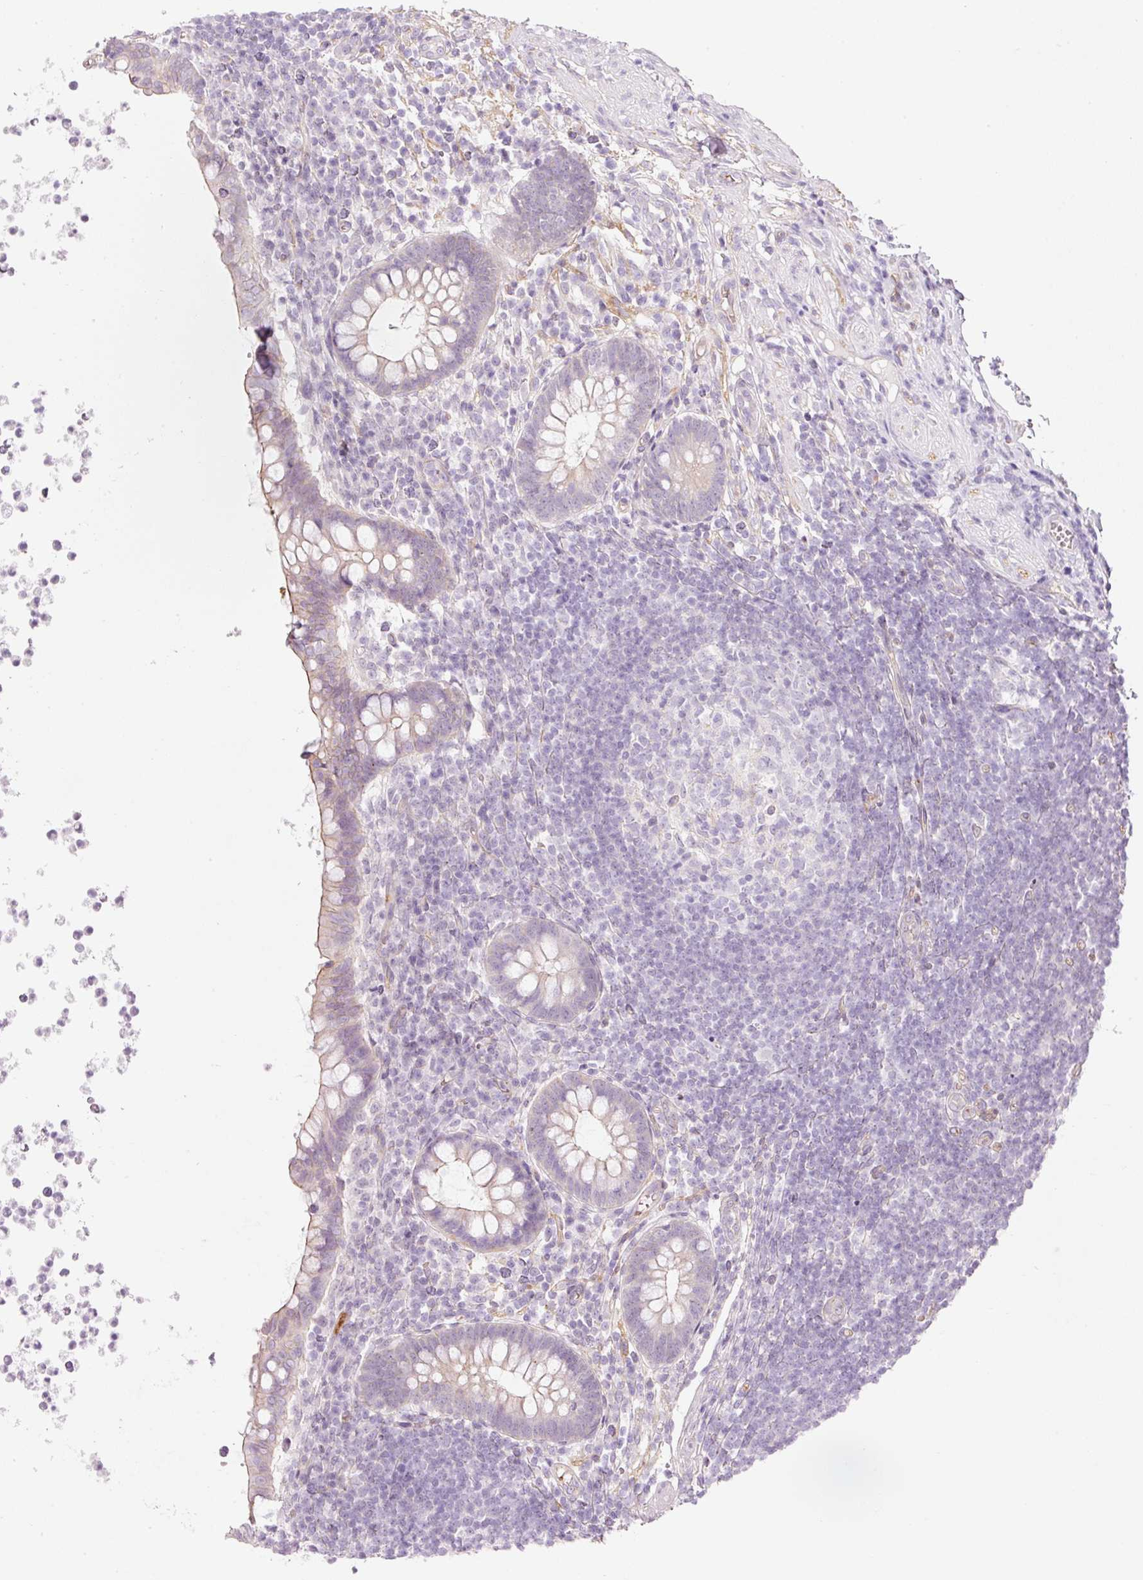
{"staining": {"intensity": "moderate", "quantity": "<25%", "location": "cytoplasmic/membranous"}, "tissue": "appendix", "cell_type": "Glandular cells", "image_type": "normal", "snomed": [{"axis": "morphology", "description": "Normal tissue, NOS"}, {"axis": "topography", "description": "Appendix"}], "caption": "Immunohistochemistry (IHC) histopathology image of unremarkable appendix: appendix stained using IHC demonstrates low levels of moderate protein expression localized specifically in the cytoplasmic/membranous of glandular cells, appearing as a cytoplasmic/membranous brown color.", "gene": "HSPA4L", "patient": {"sex": "female", "age": 56}}